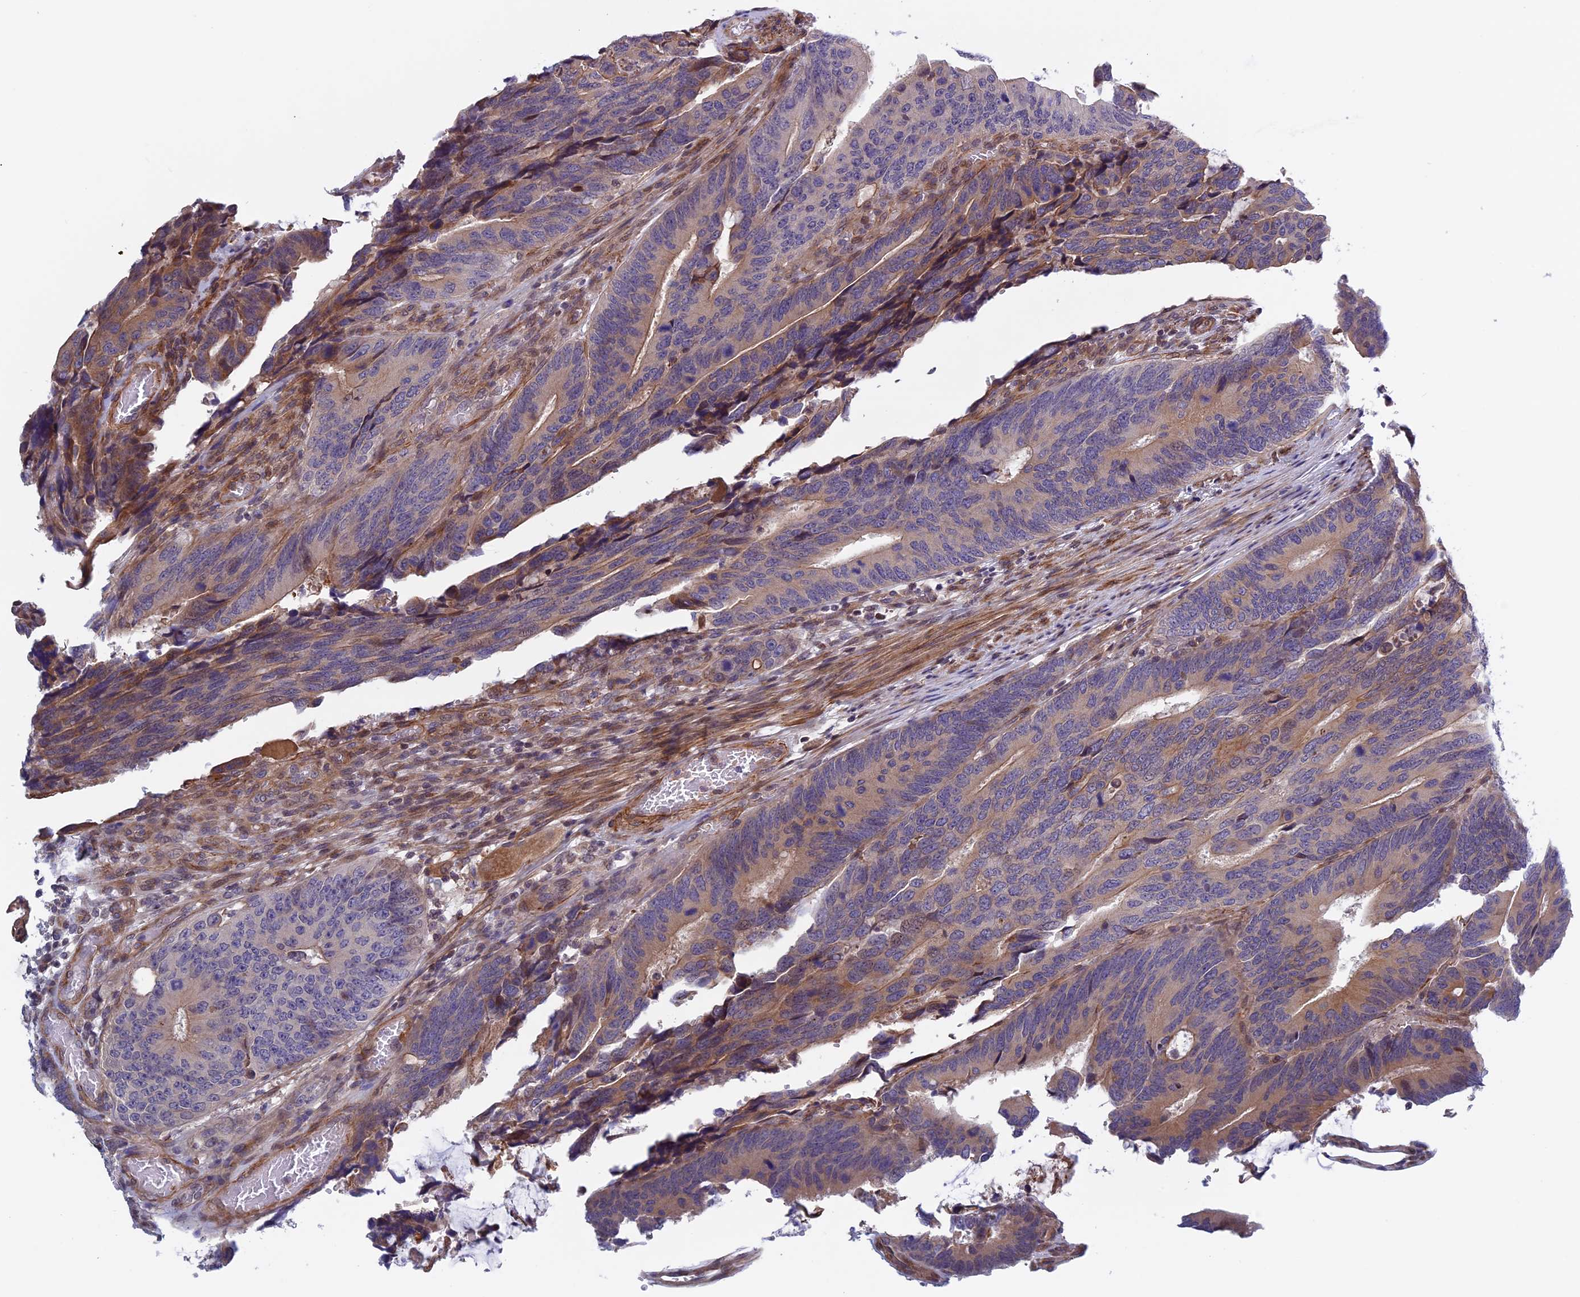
{"staining": {"intensity": "weak", "quantity": "25%-75%", "location": "cytoplasmic/membranous"}, "tissue": "colorectal cancer", "cell_type": "Tumor cells", "image_type": "cancer", "snomed": [{"axis": "morphology", "description": "Adenocarcinoma, NOS"}, {"axis": "topography", "description": "Colon"}], "caption": "DAB immunohistochemical staining of human adenocarcinoma (colorectal) displays weak cytoplasmic/membranous protein expression in approximately 25%-75% of tumor cells.", "gene": "FADS1", "patient": {"sex": "male", "age": 87}}